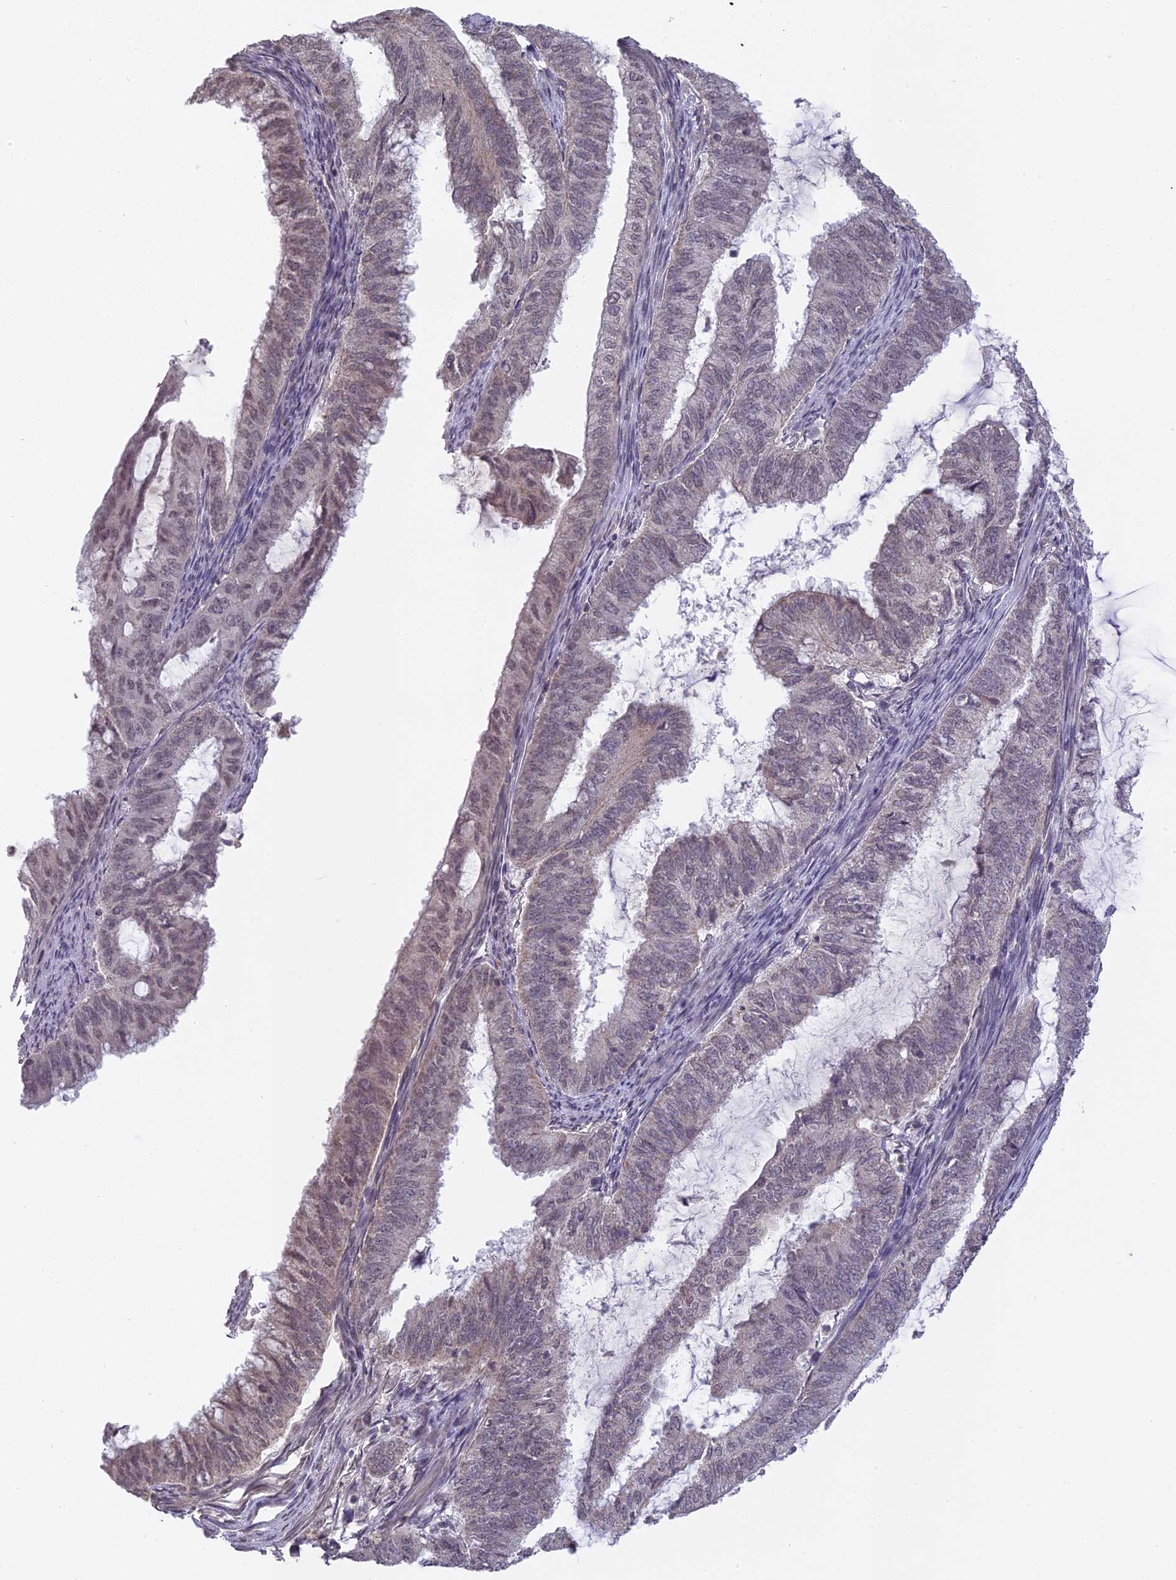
{"staining": {"intensity": "weak", "quantity": "<25%", "location": "nuclear"}, "tissue": "endometrial cancer", "cell_type": "Tumor cells", "image_type": "cancer", "snomed": [{"axis": "morphology", "description": "Adenocarcinoma, NOS"}, {"axis": "topography", "description": "Endometrium"}], "caption": "There is no significant expression in tumor cells of endometrial adenocarcinoma.", "gene": "ERG28", "patient": {"sex": "female", "age": 51}}